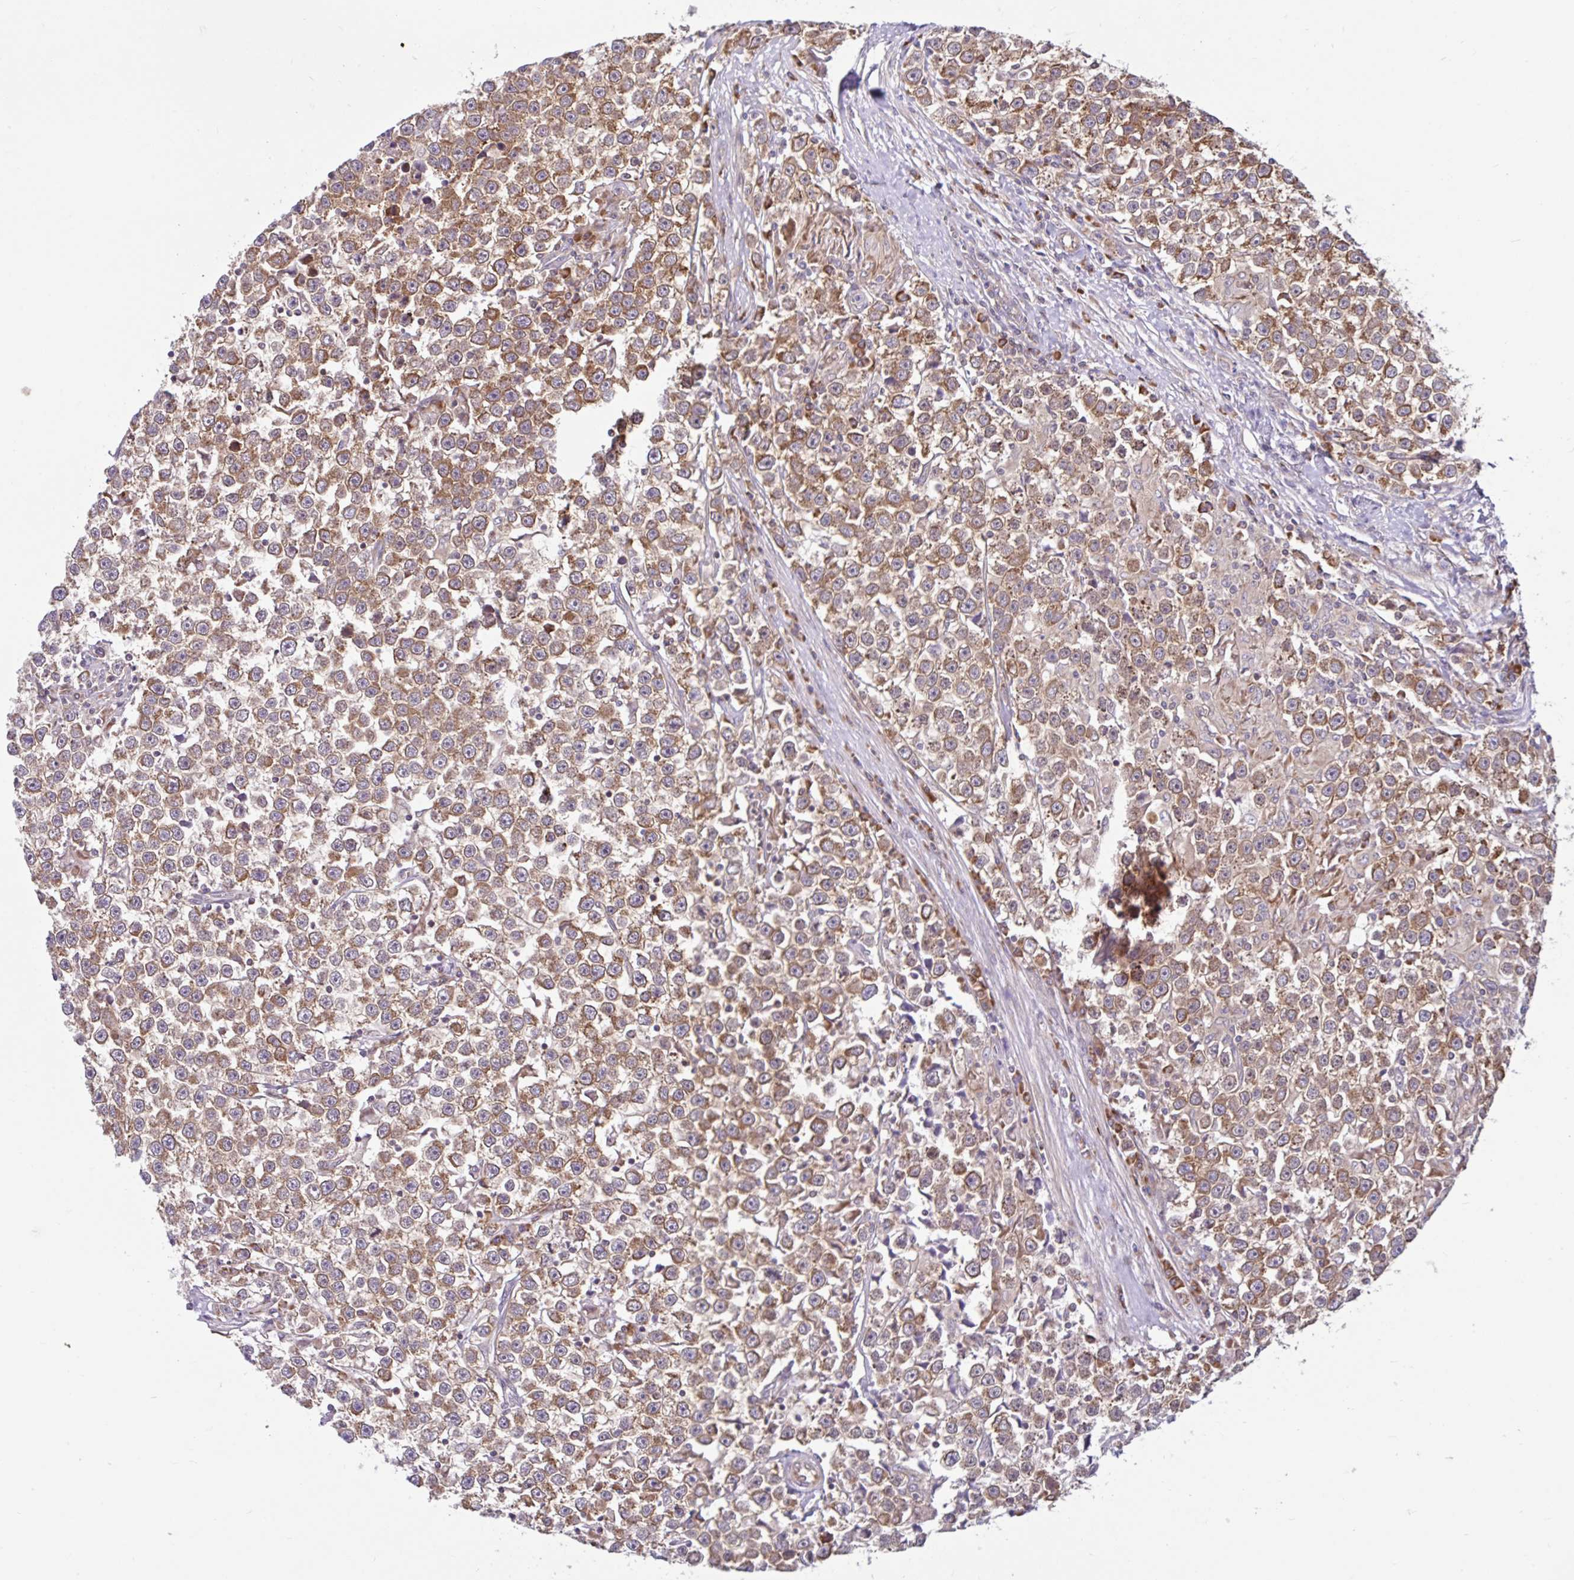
{"staining": {"intensity": "moderate", "quantity": ">75%", "location": "cytoplasmic/membranous"}, "tissue": "testis cancer", "cell_type": "Tumor cells", "image_type": "cancer", "snomed": [{"axis": "morphology", "description": "Seminoma, NOS"}, {"axis": "topography", "description": "Testis"}], "caption": "Testis cancer tissue reveals moderate cytoplasmic/membranous staining in approximately >75% of tumor cells (brown staining indicates protein expression, while blue staining denotes nuclei).", "gene": "NTPCR", "patient": {"sex": "male", "age": 31}}